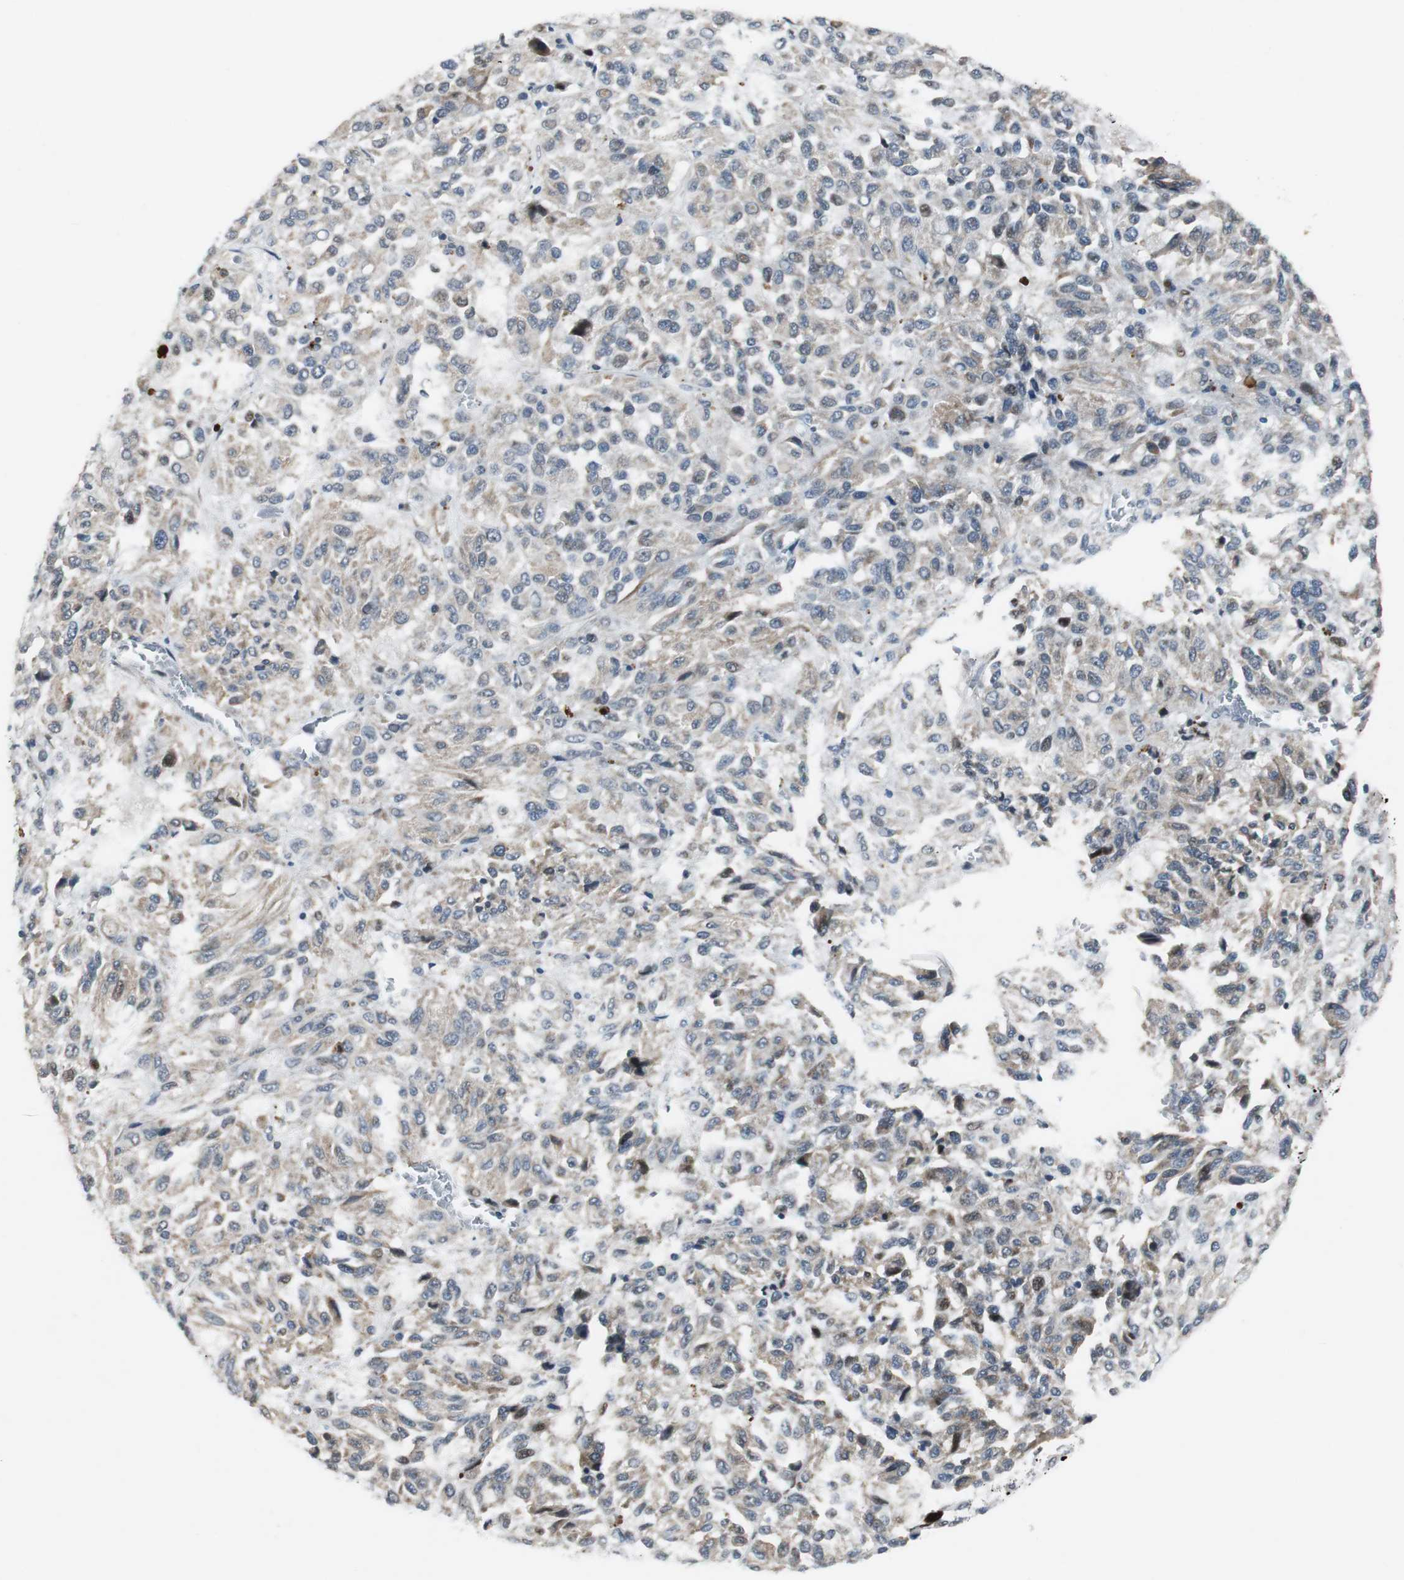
{"staining": {"intensity": "weak", "quantity": ">75%", "location": "cytoplasmic/membranous"}, "tissue": "melanoma", "cell_type": "Tumor cells", "image_type": "cancer", "snomed": [{"axis": "morphology", "description": "Malignant melanoma, Metastatic site"}, {"axis": "topography", "description": "Lung"}], "caption": "A high-resolution micrograph shows IHC staining of malignant melanoma (metastatic site), which reveals weak cytoplasmic/membranous positivity in about >75% of tumor cells. (Stains: DAB (3,3'-diaminobenzidine) in brown, nuclei in blue, Microscopy: brightfield microscopy at high magnification).", "gene": "AJUBA", "patient": {"sex": "male", "age": 64}}